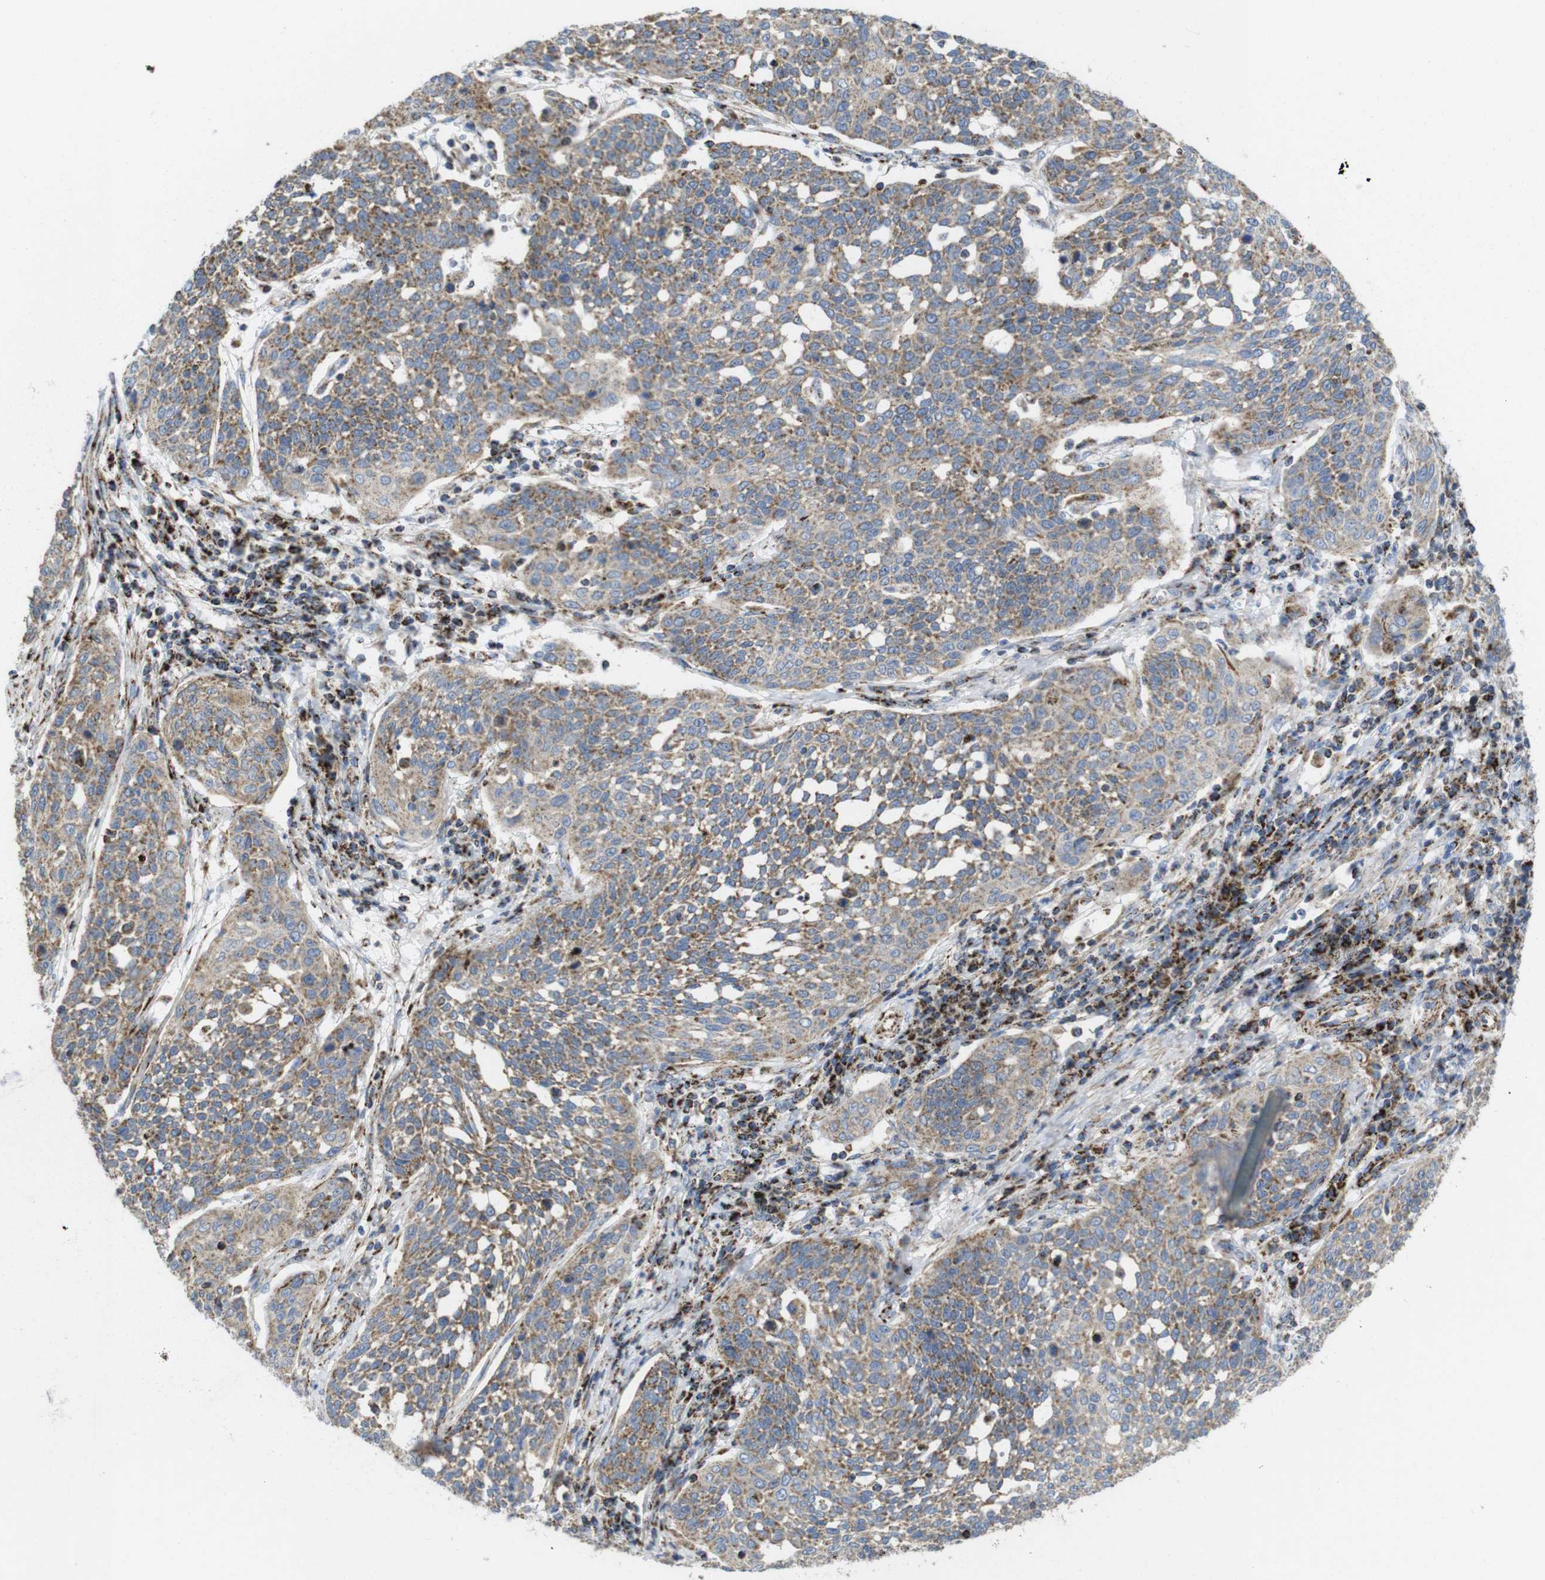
{"staining": {"intensity": "weak", "quantity": "25%-75%", "location": "cytoplasmic/membranous"}, "tissue": "cervical cancer", "cell_type": "Tumor cells", "image_type": "cancer", "snomed": [{"axis": "morphology", "description": "Squamous cell carcinoma, NOS"}, {"axis": "topography", "description": "Cervix"}], "caption": "Approximately 25%-75% of tumor cells in cervical squamous cell carcinoma reveal weak cytoplasmic/membranous protein expression as visualized by brown immunohistochemical staining.", "gene": "TMEM192", "patient": {"sex": "female", "age": 34}}